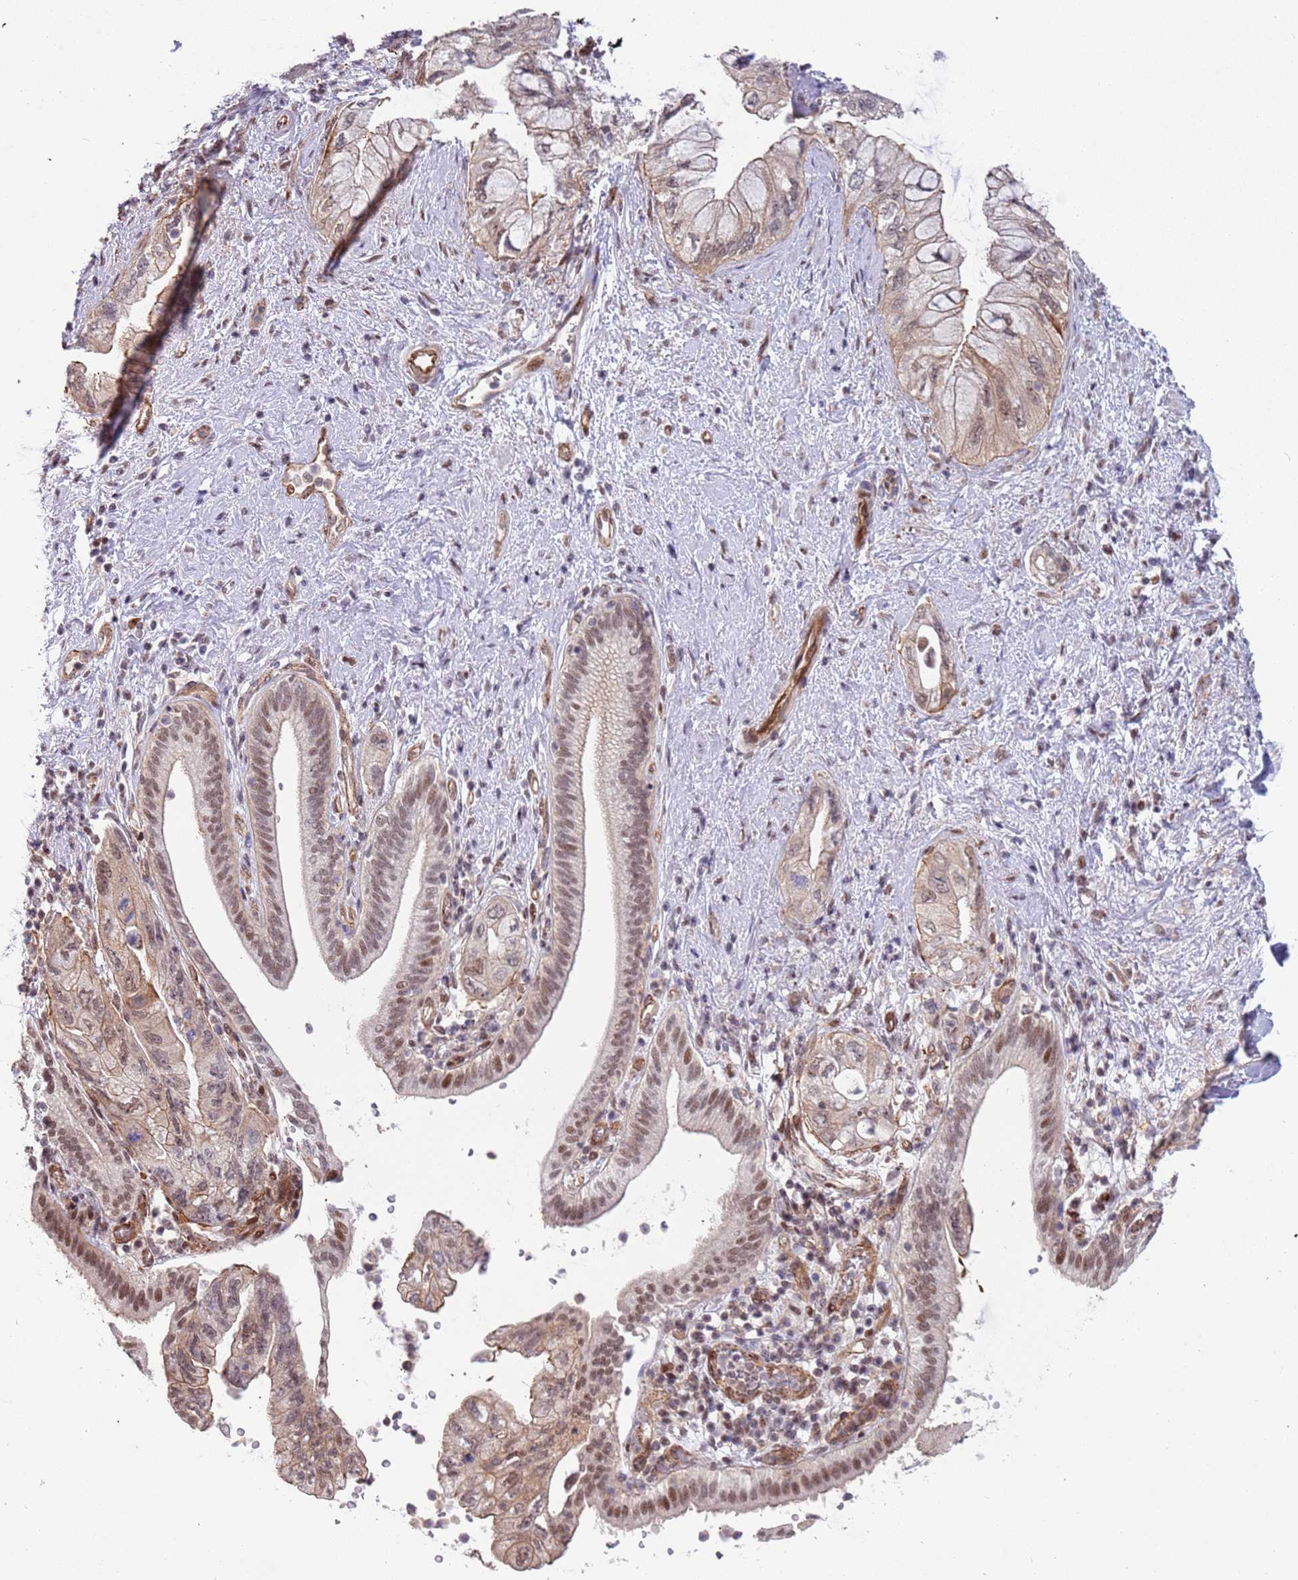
{"staining": {"intensity": "moderate", "quantity": "25%-75%", "location": "nuclear"}, "tissue": "pancreatic cancer", "cell_type": "Tumor cells", "image_type": "cancer", "snomed": [{"axis": "morphology", "description": "Adenocarcinoma, NOS"}, {"axis": "topography", "description": "Pancreas"}], "caption": "Brown immunohistochemical staining in human pancreatic cancer shows moderate nuclear positivity in about 25%-75% of tumor cells. (brown staining indicates protein expression, while blue staining denotes nuclei).", "gene": "LRMDA", "patient": {"sex": "female", "age": 73}}